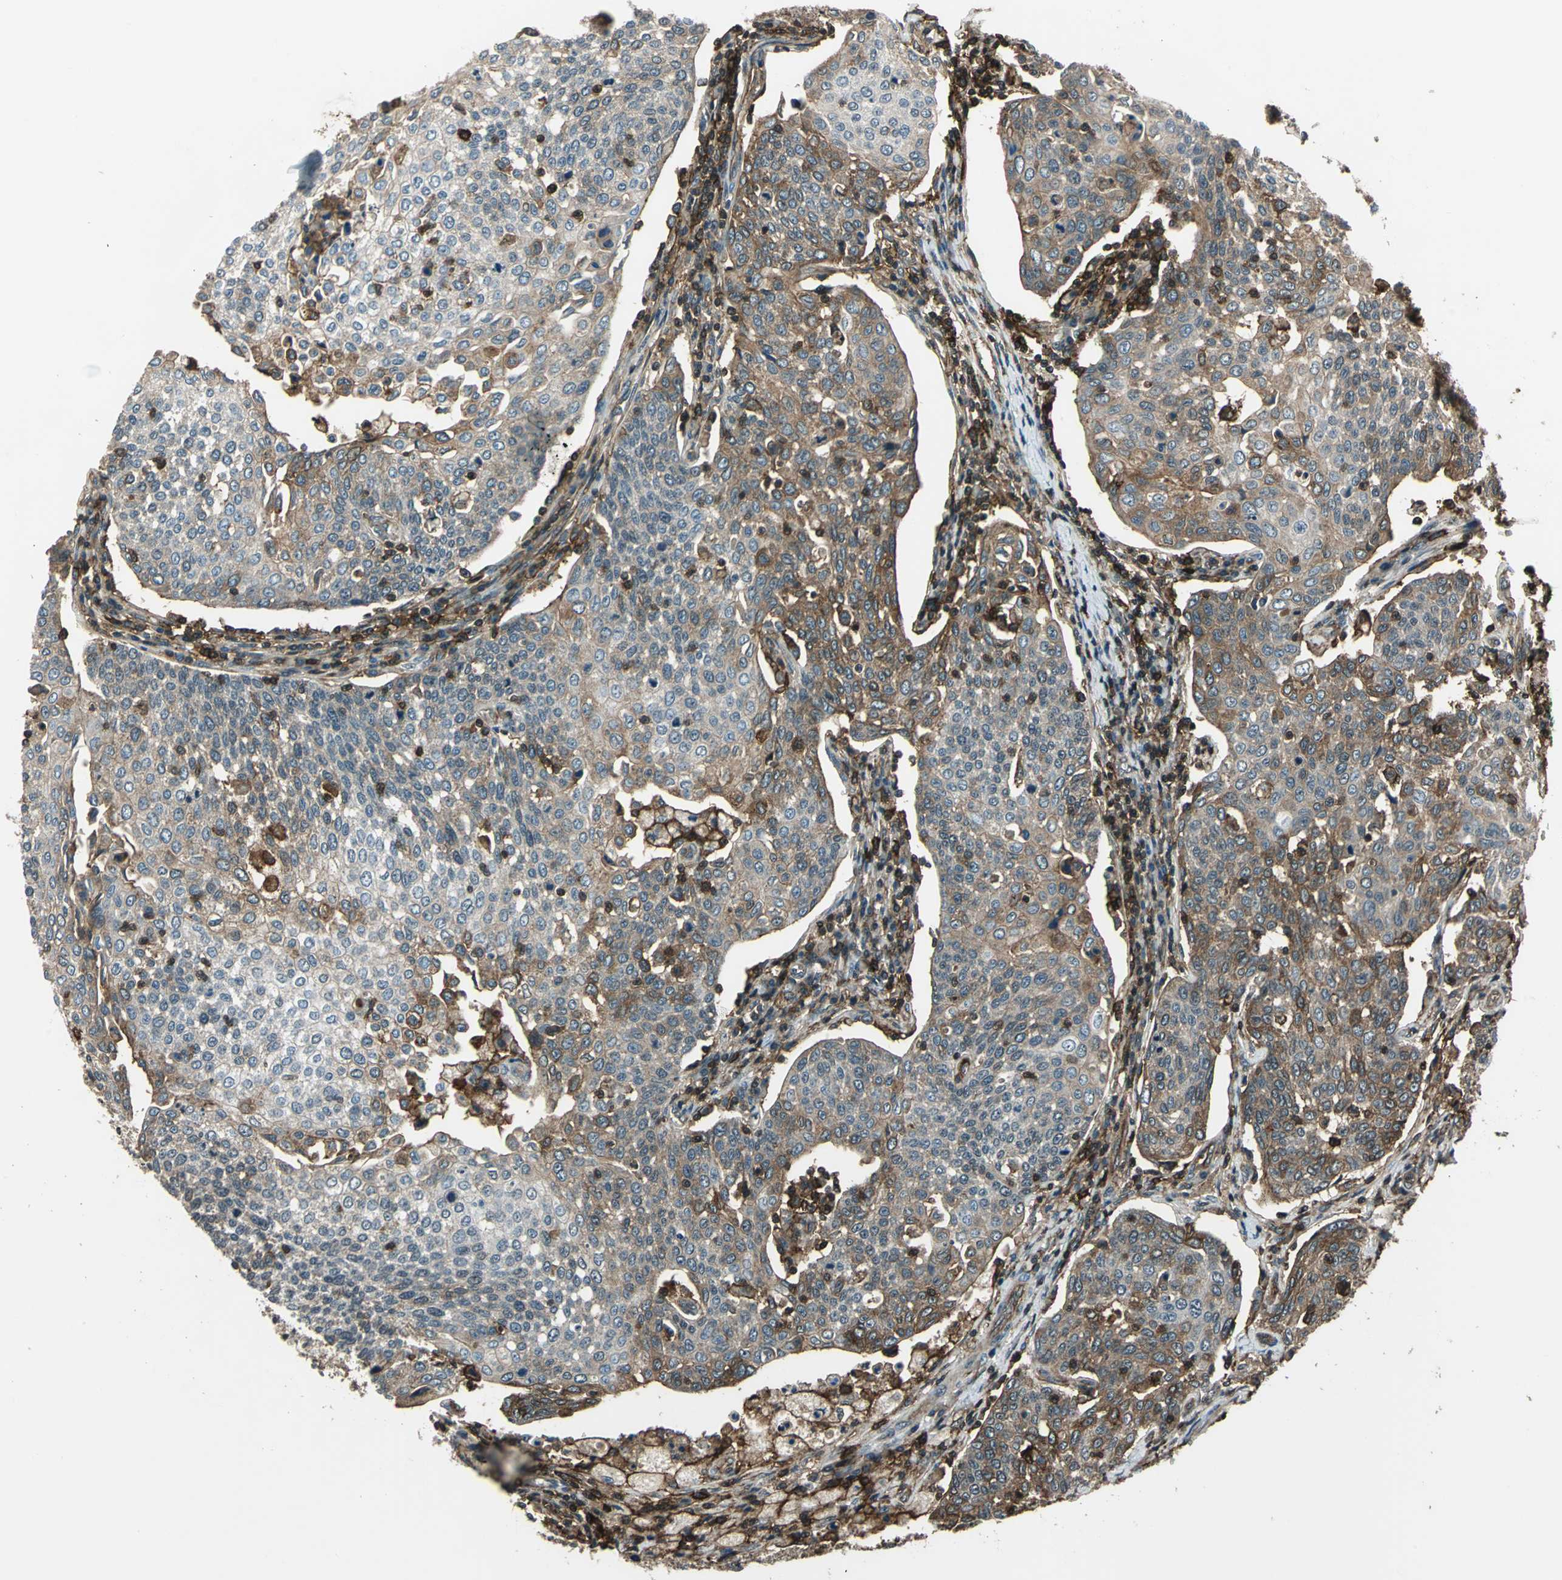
{"staining": {"intensity": "moderate", "quantity": "25%-75%", "location": "cytoplasmic/membranous"}, "tissue": "cervical cancer", "cell_type": "Tumor cells", "image_type": "cancer", "snomed": [{"axis": "morphology", "description": "Squamous cell carcinoma, NOS"}, {"axis": "topography", "description": "Cervix"}], "caption": "Protein expression analysis of human squamous cell carcinoma (cervical) reveals moderate cytoplasmic/membranous expression in approximately 25%-75% of tumor cells.", "gene": "NR2C2", "patient": {"sex": "female", "age": 34}}